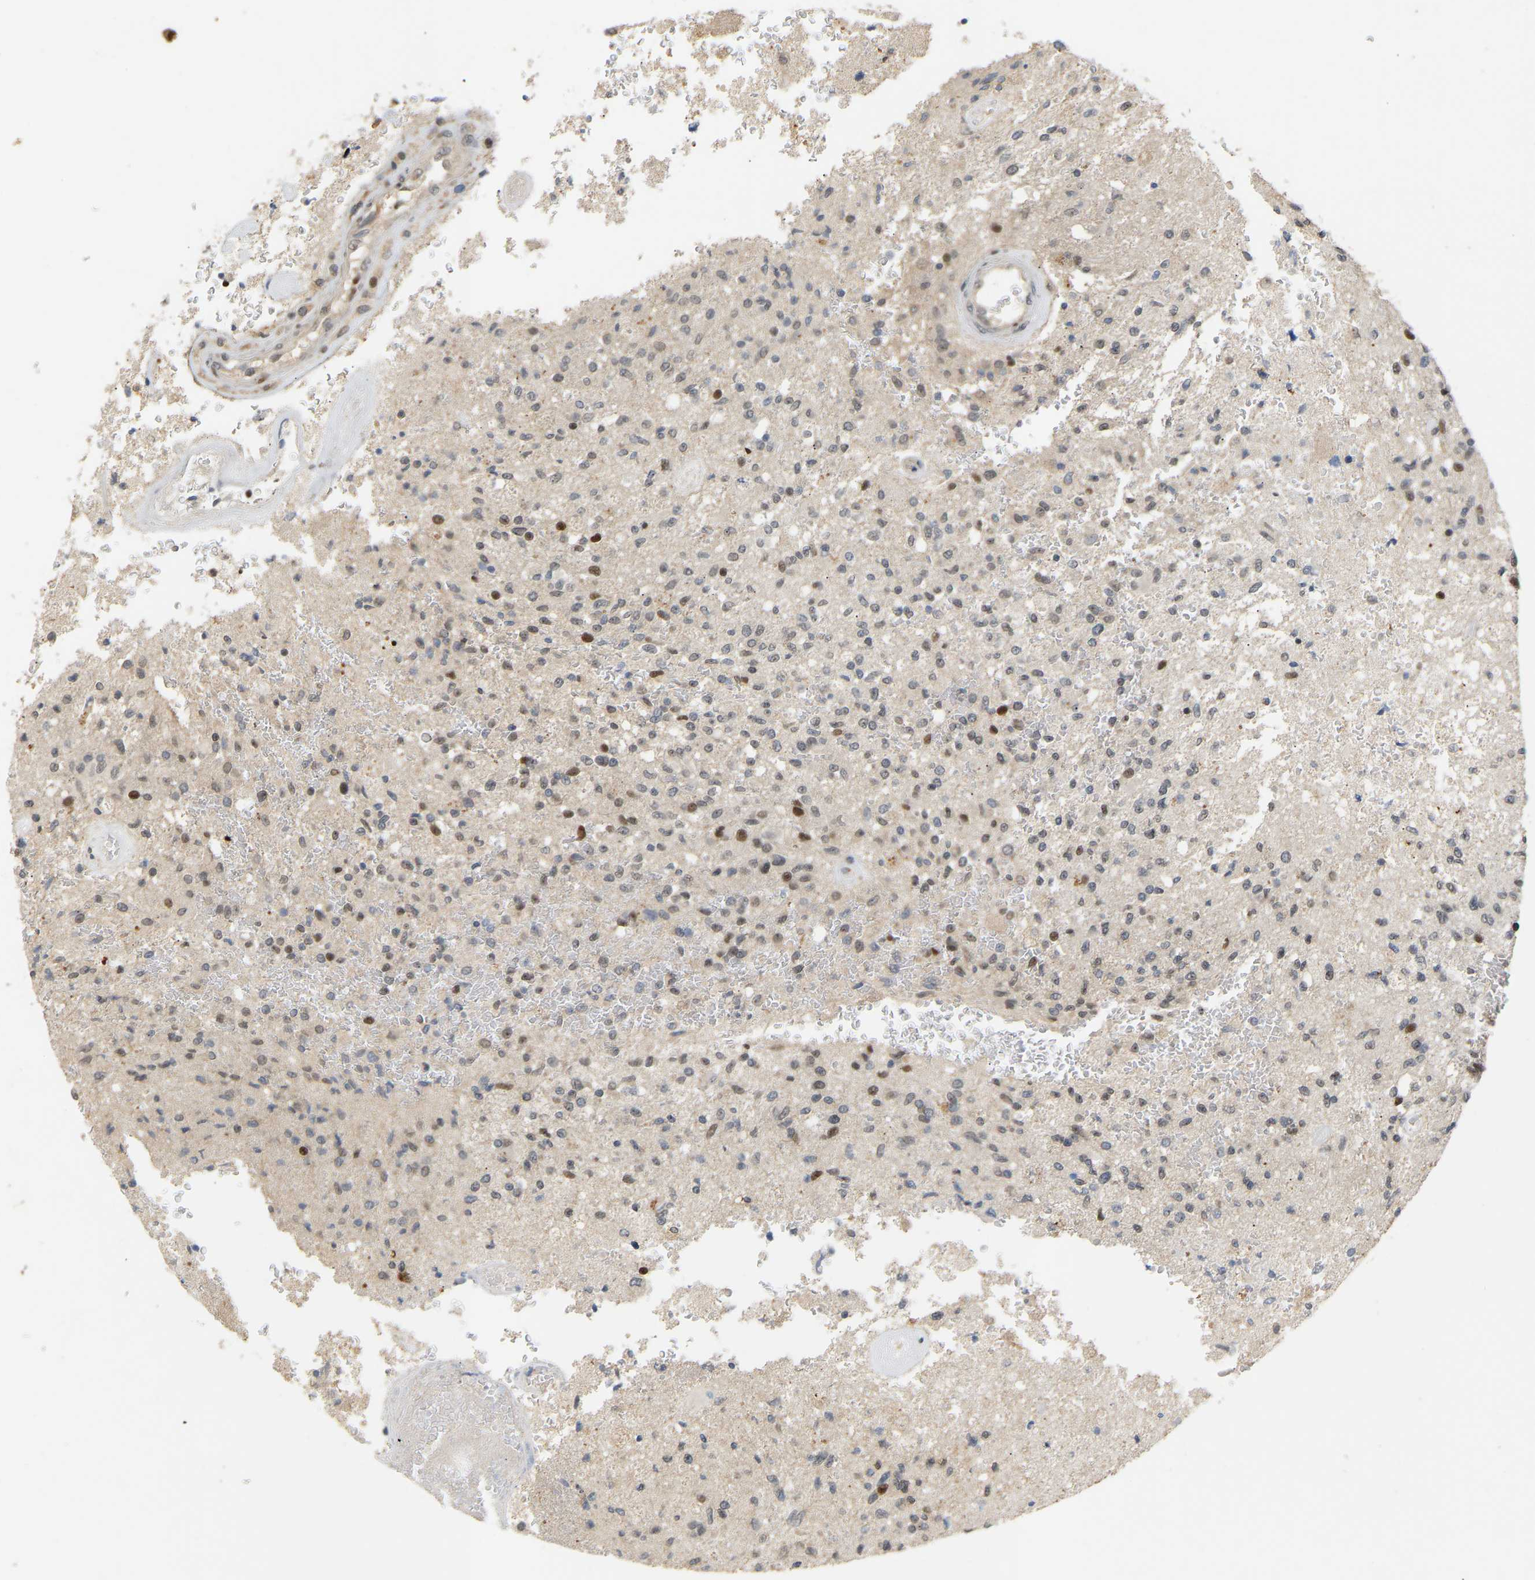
{"staining": {"intensity": "moderate", "quantity": "<25%", "location": "nuclear"}, "tissue": "glioma", "cell_type": "Tumor cells", "image_type": "cancer", "snomed": [{"axis": "morphology", "description": "Normal tissue, NOS"}, {"axis": "morphology", "description": "Glioma, malignant, High grade"}, {"axis": "topography", "description": "Cerebral cortex"}], "caption": "High-power microscopy captured an immunohistochemistry histopathology image of high-grade glioma (malignant), revealing moderate nuclear staining in about <25% of tumor cells.", "gene": "PTPN4", "patient": {"sex": "male", "age": 77}}